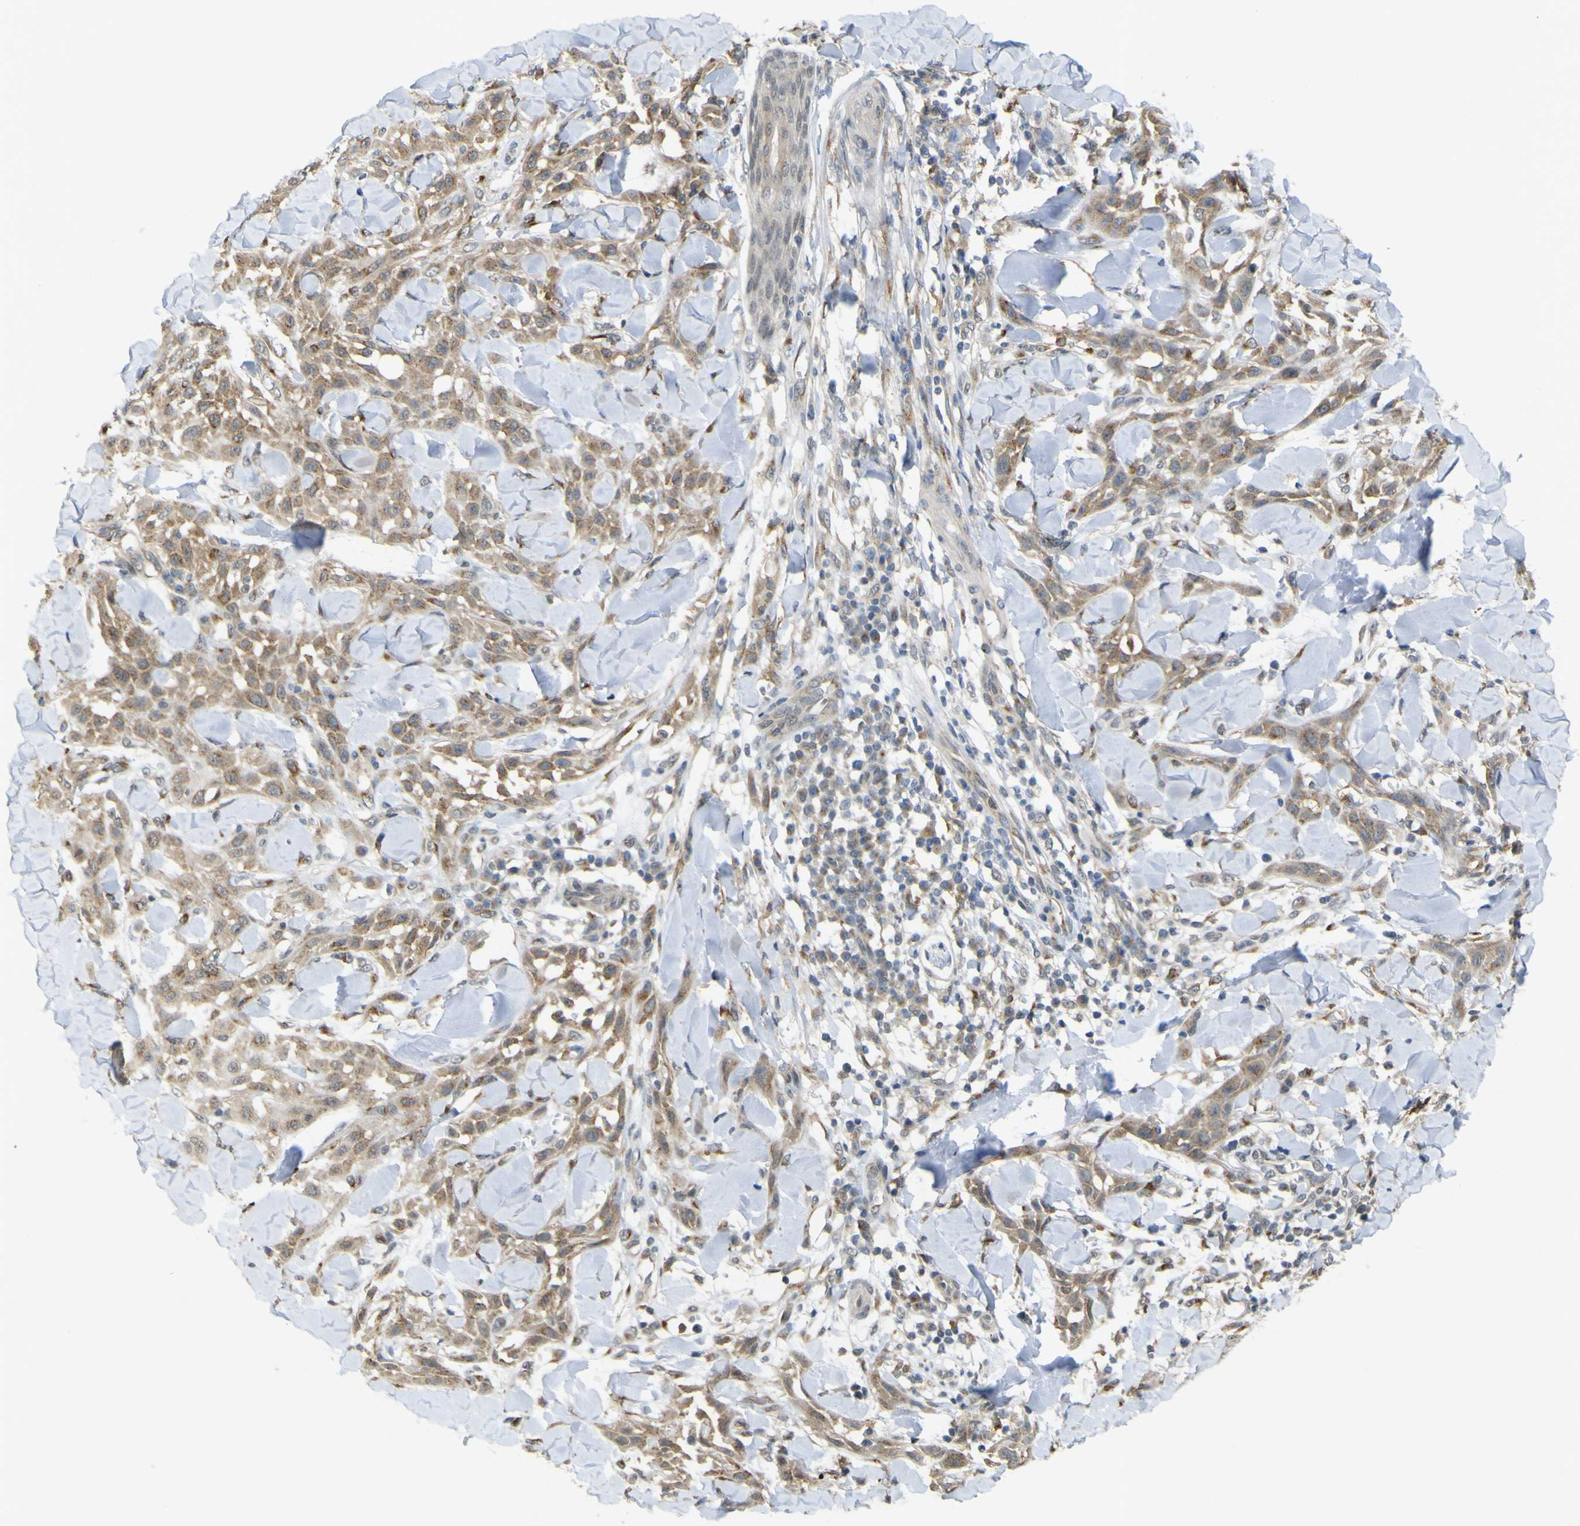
{"staining": {"intensity": "weak", "quantity": ">75%", "location": "cytoplasmic/membranous"}, "tissue": "skin cancer", "cell_type": "Tumor cells", "image_type": "cancer", "snomed": [{"axis": "morphology", "description": "Squamous cell carcinoma, NOS"}, {"axis": "topography", "description": "Skin"}], "caption": "Protein positivity by immunohistochemistry reveals weak cytoplasmic/membranous staining in approximately >75% of tumor cells in skin squamous cell carcinoma.", "gene": "IGF2R", "patient": {"sex": "male", "age": 24}}